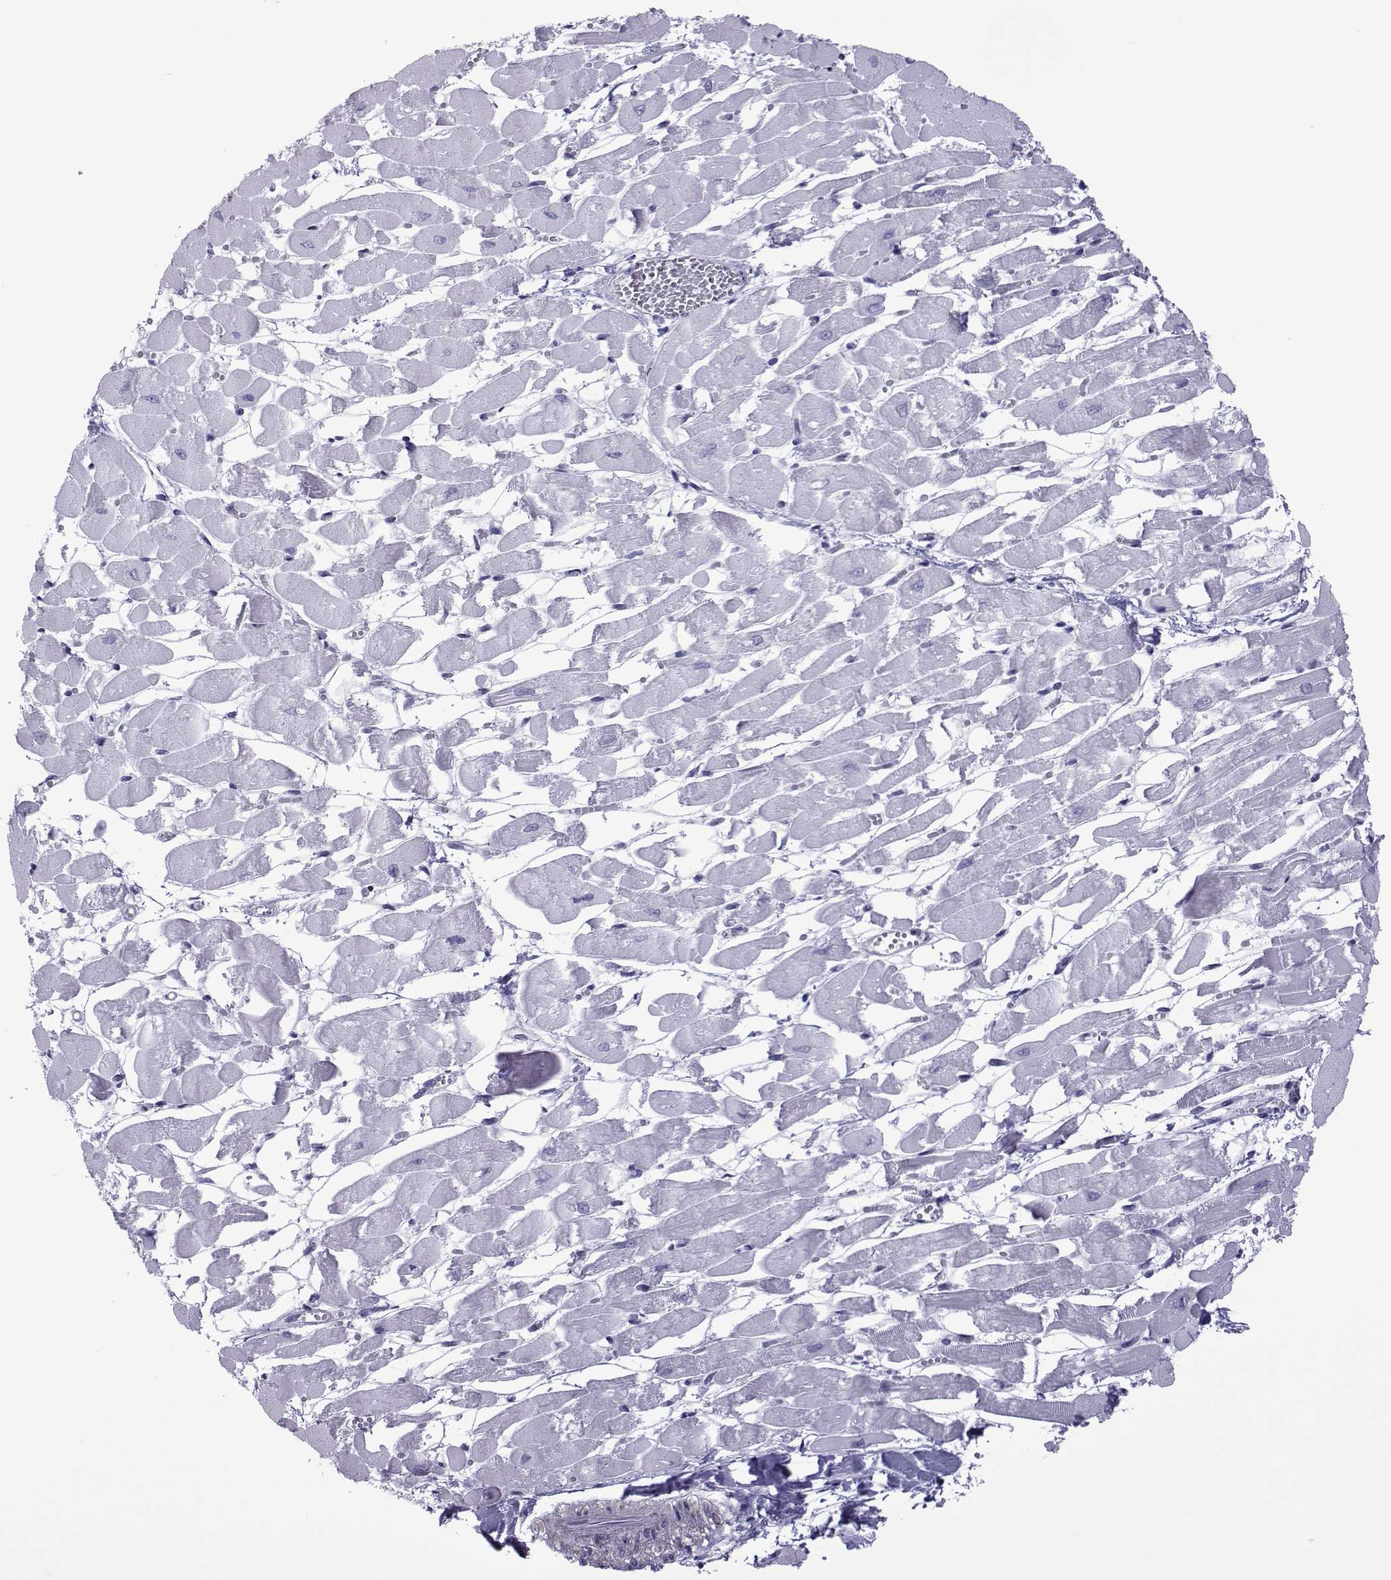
{"staining": {"intensity": "negative", "quantity": "none", "location": "none"}, "tissue": "heart muscle", "cell_type": "Cardiomyocytes", "image_type": "normal", "snomed": [{"axis": "morphology", "description": "Normal tissue, NOS"}, {"axis": "topography", "description": "Heart"}], "caption": "Cardiomyocytes are negative for protein expression in benign human heart muscle.", "gene": "SPANXA1", "patient": {"sex": "female", "age": 52}}